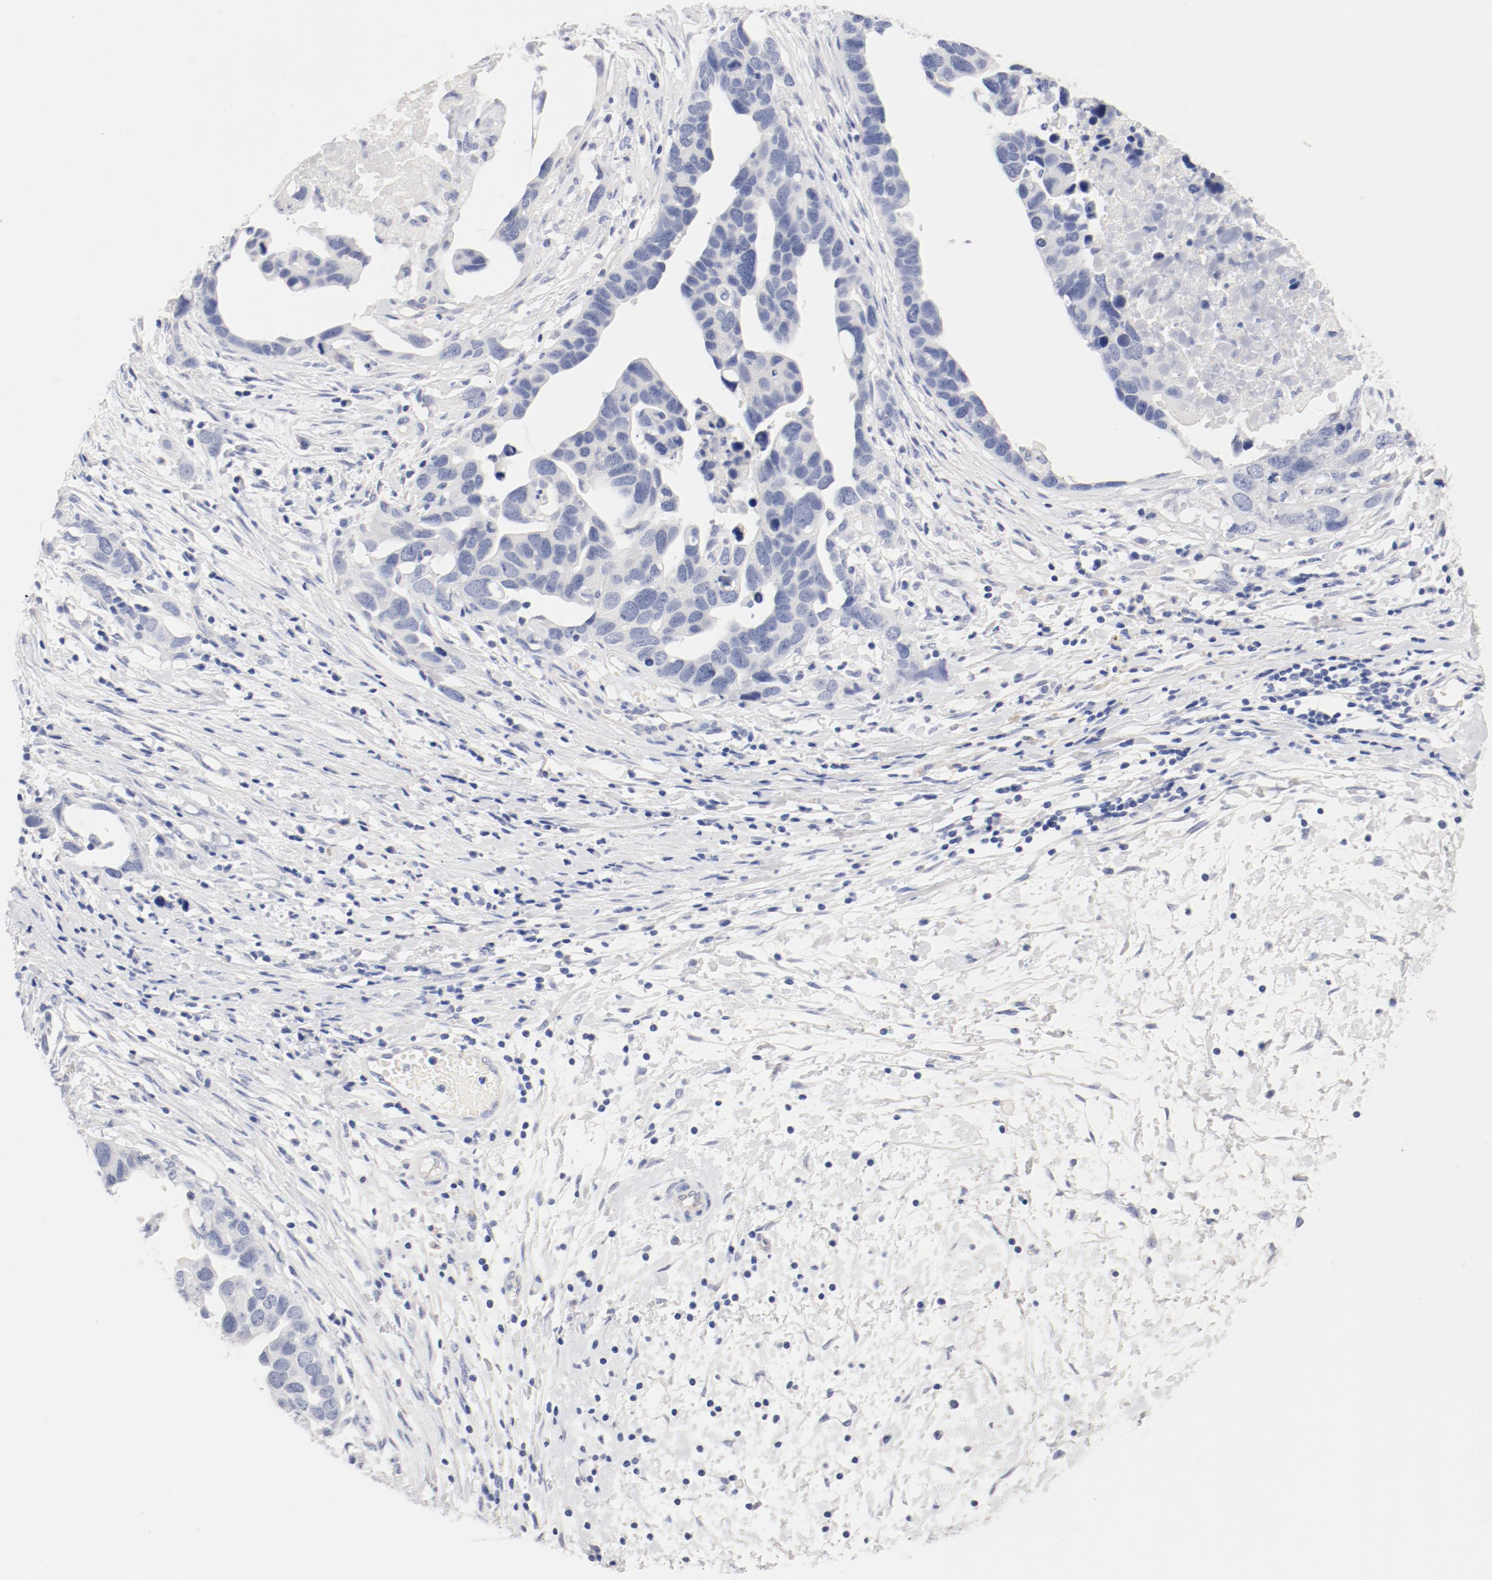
{"staining": {"intensity": "negative", "quantity": "none", "location": "none"}, "tissue": "ovarian cancer", "cell_type": "Tumor cells", "image_type": "cancer", "snomed": [{"axis": "morphology", "description": "Cystadenocarcinoma, serous, NOS"}, {"axis": "topography", "description": "Ovary"}], "caption": "Photomicrograph shows no protein positivity in tumor cells of serous cystadenocarcinoma (ovarian) tissue.", "gene": "HOMER1", "patient": {"sex": "female", "age": 54}}